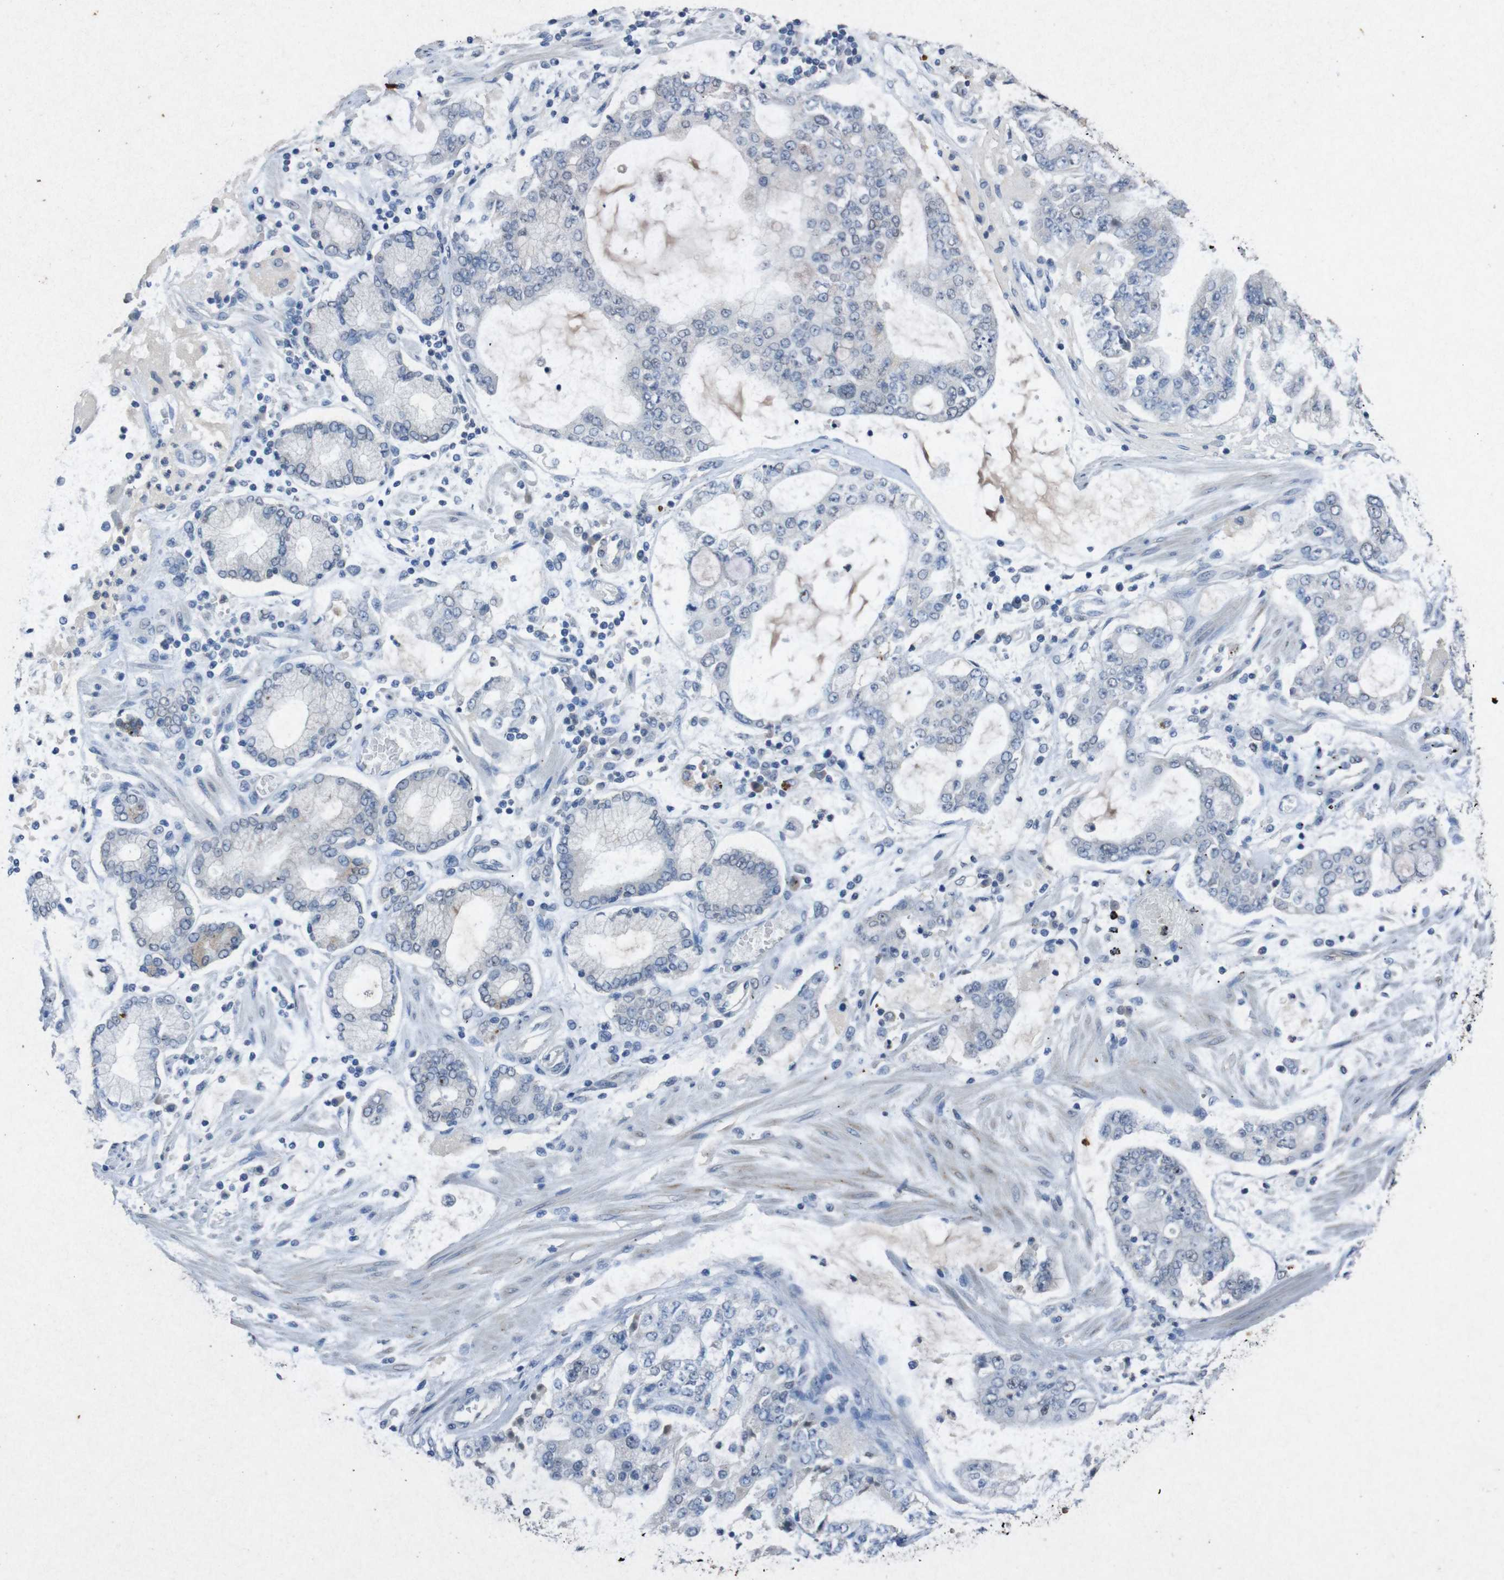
{"staining": {"intensity": "negative", "quantity": "none", "location": "none"}, "tissue": "stomach cancer", "cell_type": "Tumor cells", "image_type": "cancer", "snomed": [{"axis": "morphology", "description": "Adenocarcinoma, NOS"}, {"axis": "topography", "description": "Stomach"}], "caption": "Immunohistochemical staining of human adenocarcinoma (stomach) reveals no significant positivity in tumor cells.", "gene": "STBD1", "patient": {"sex": "male", "age": 76}}